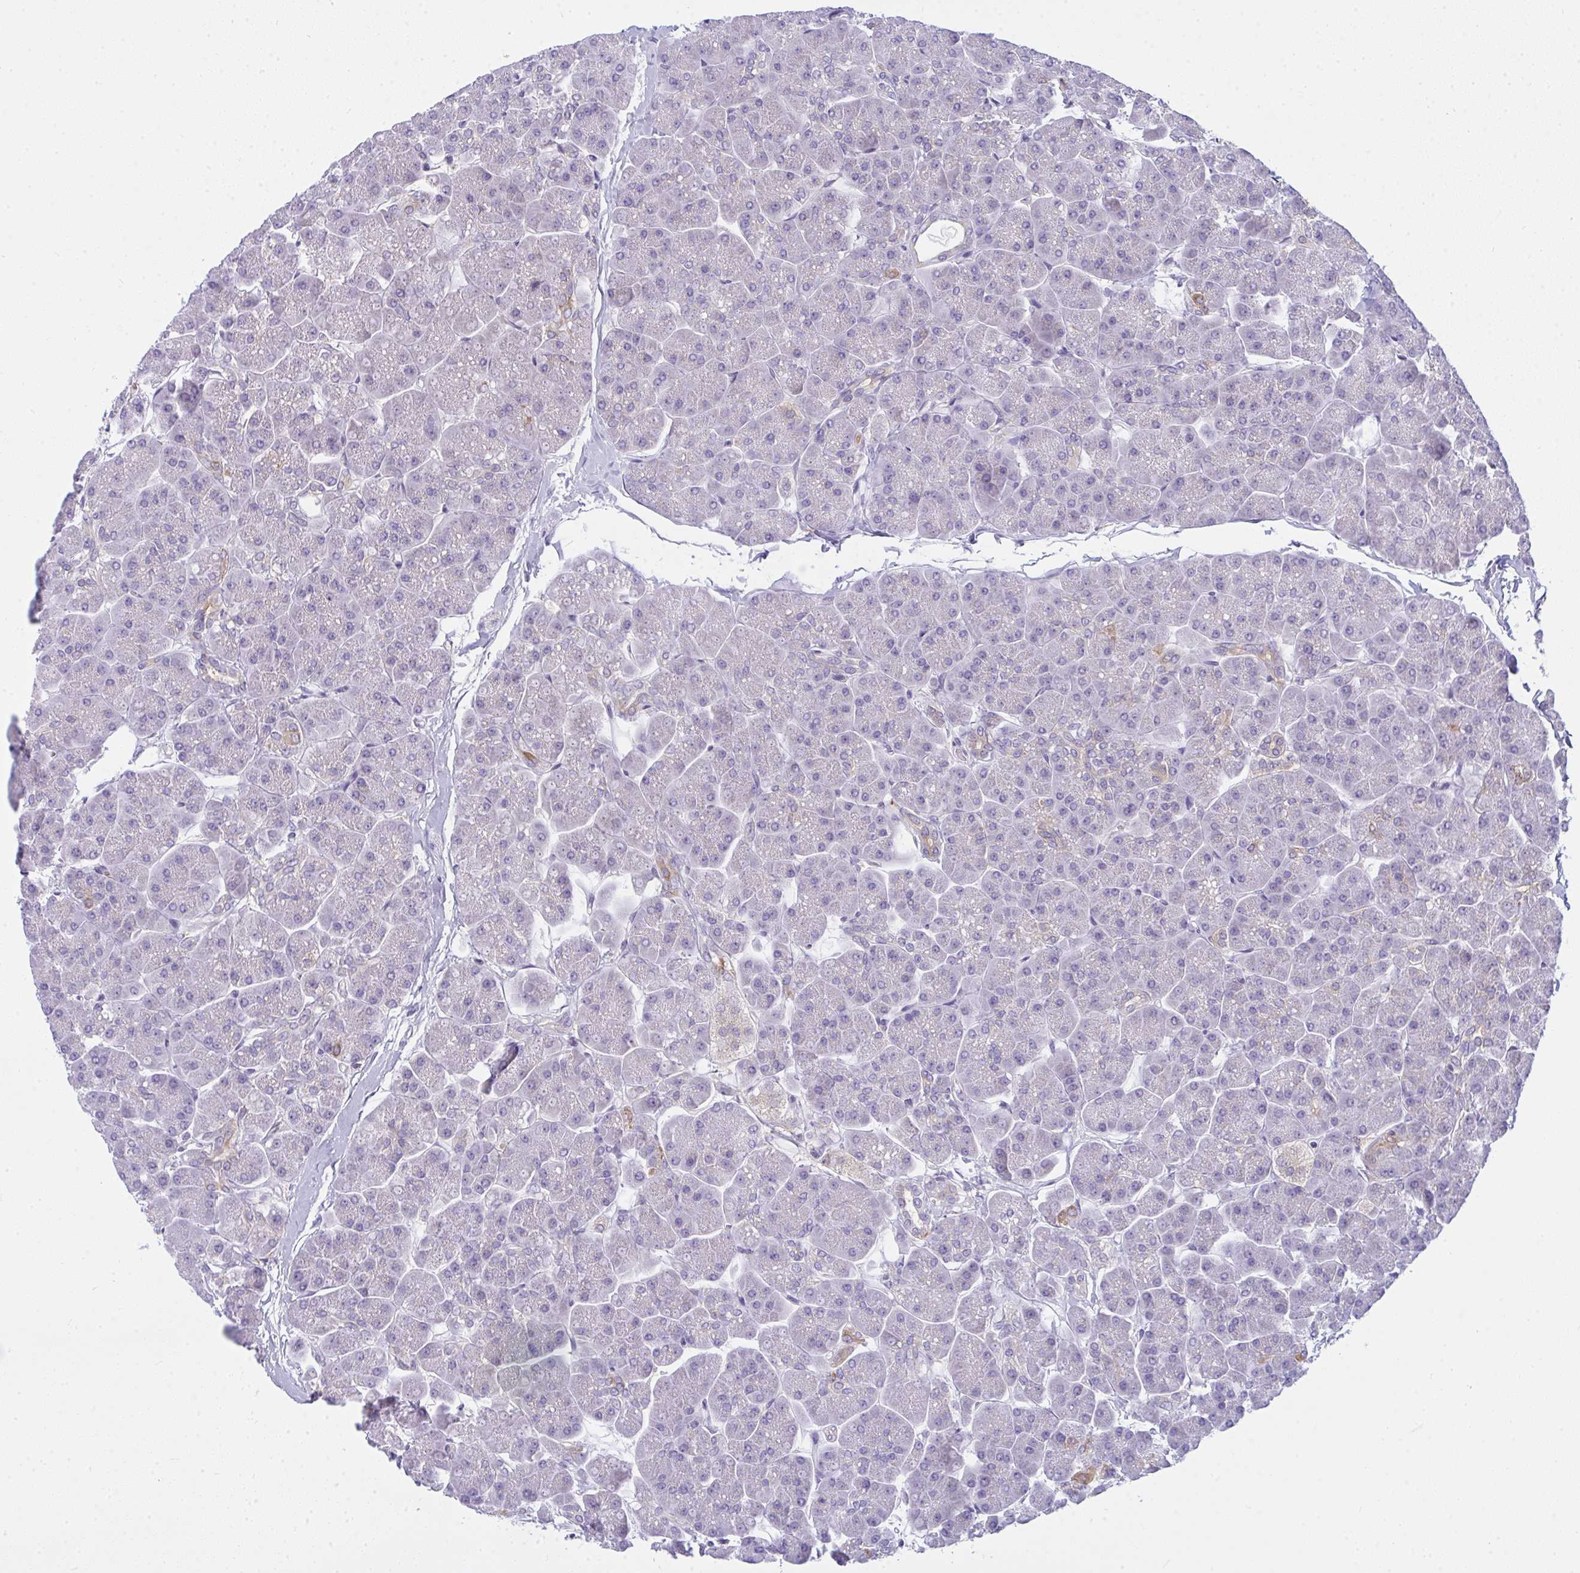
{"staining": {"intensity": "weak", "quantity": "<25%", "location": "cytoplasmic/membranous"}, "tissue": "pancreas", "cell_type": "Exocrine glandular cells", "image_type": "normal", "snomed": [{"axis": "morphology", "description": "Normal tissue, NOS"}, {"axis": "topography", "description": "Pancreas"}, {"axis": "topography", "description": "Peripheral nerve tissue"}], "caption": "This is a histopathology image of IHC staining of benign pancreas, which shows no positivity in exocrine glandular cells. (DAB IHC, high magnification).", "gene": "SLC30A6", "patient": {"sex": "male", "age": 54}}